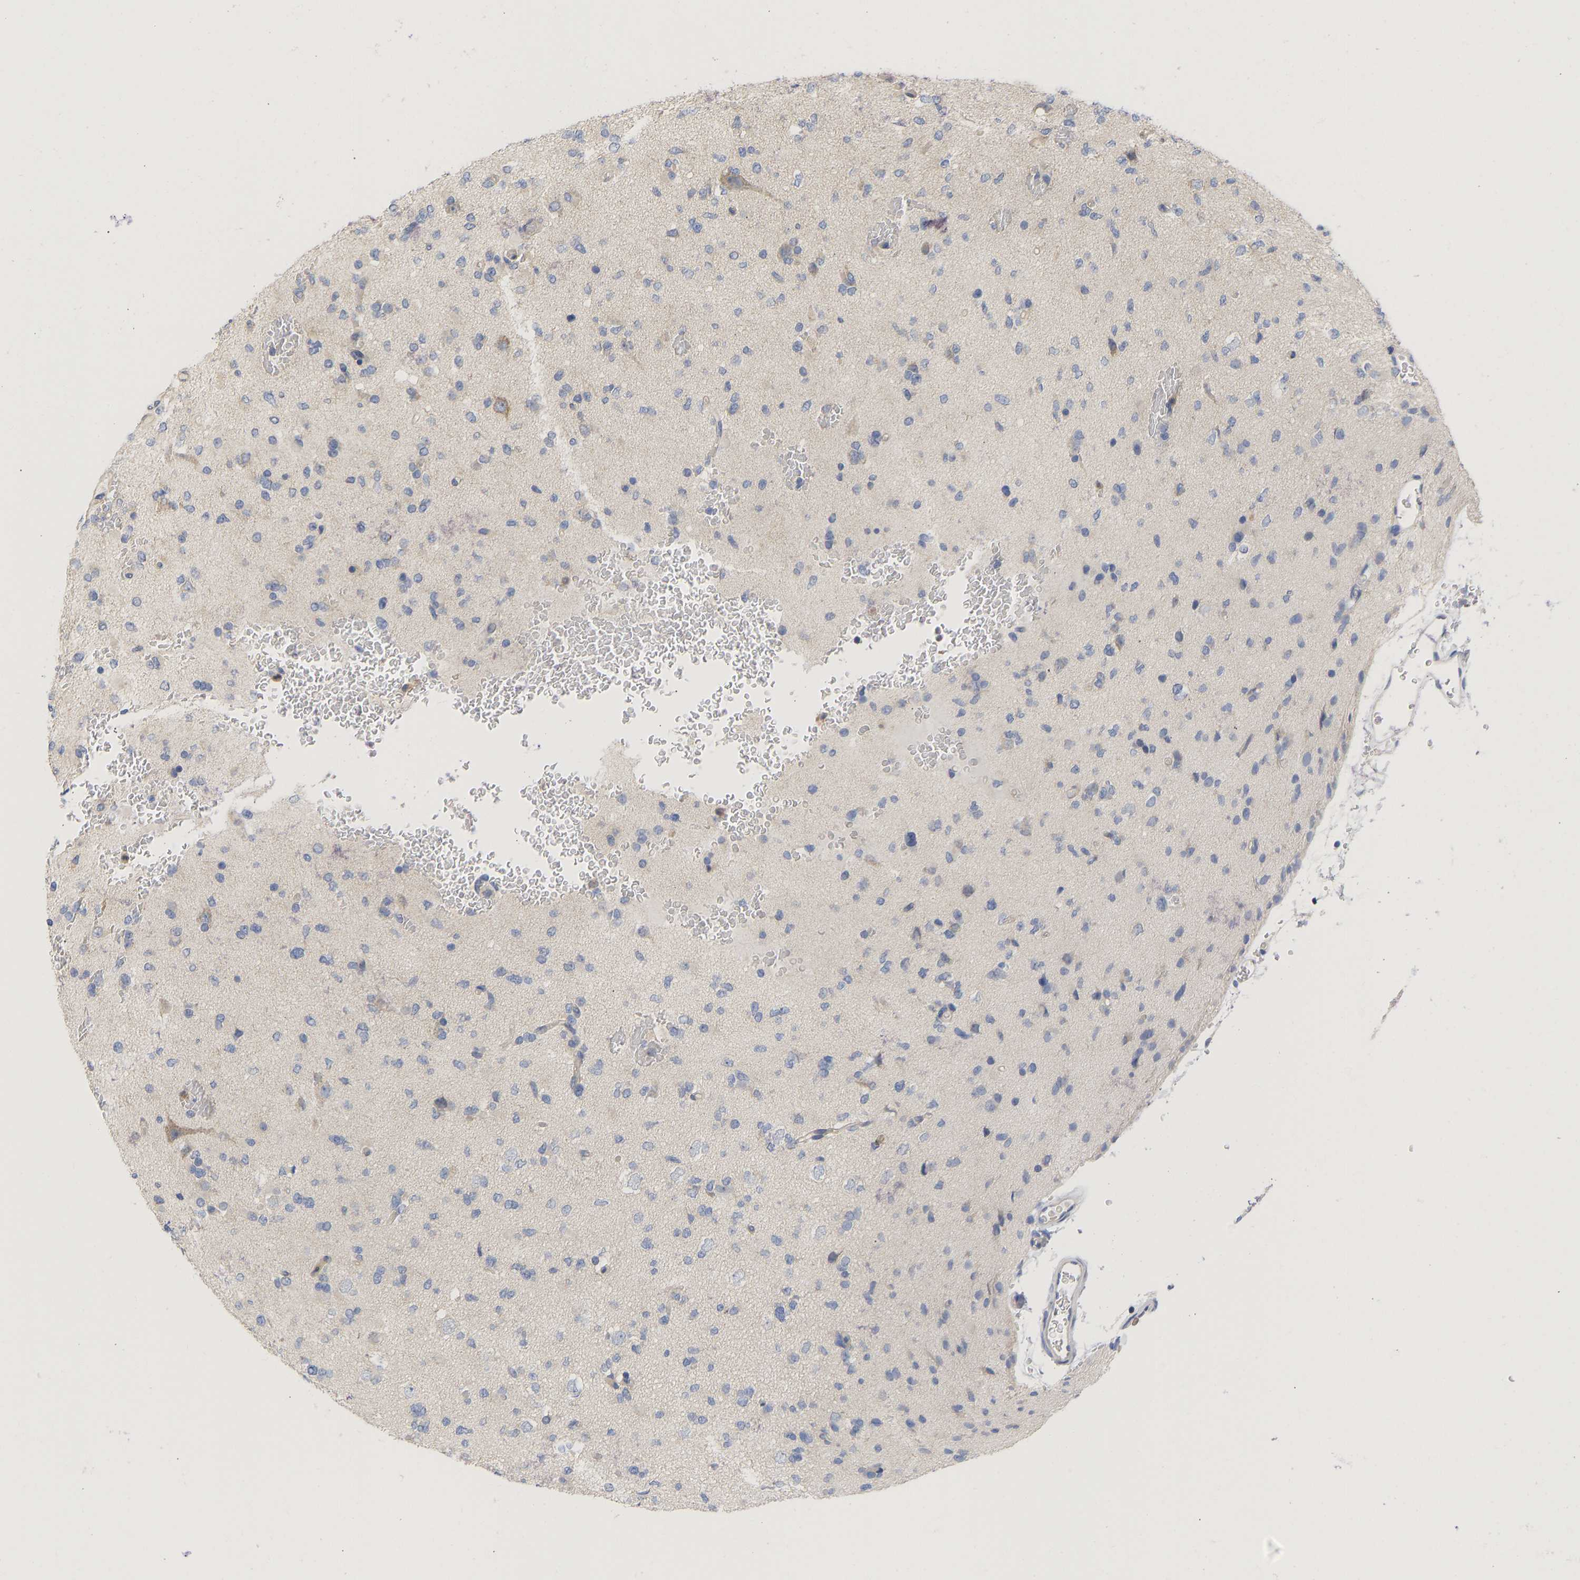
{"staining": {"intensity": "negative", "quantity": "none", "location": "none"}, "tissue": "glioma", "cell_type": "Tumor cells", "image_type": "cancer", "snomed": [{"axis": "morphology", "description": "Glioma, malignant, Low grade"}, {"axis": "topography", "description": "Brain"}], "caption": "An image of human glioma is negative for staining in tumor cells.", "gene": "MAP2K3", "patient": {"sex": "female", "age": 22}}